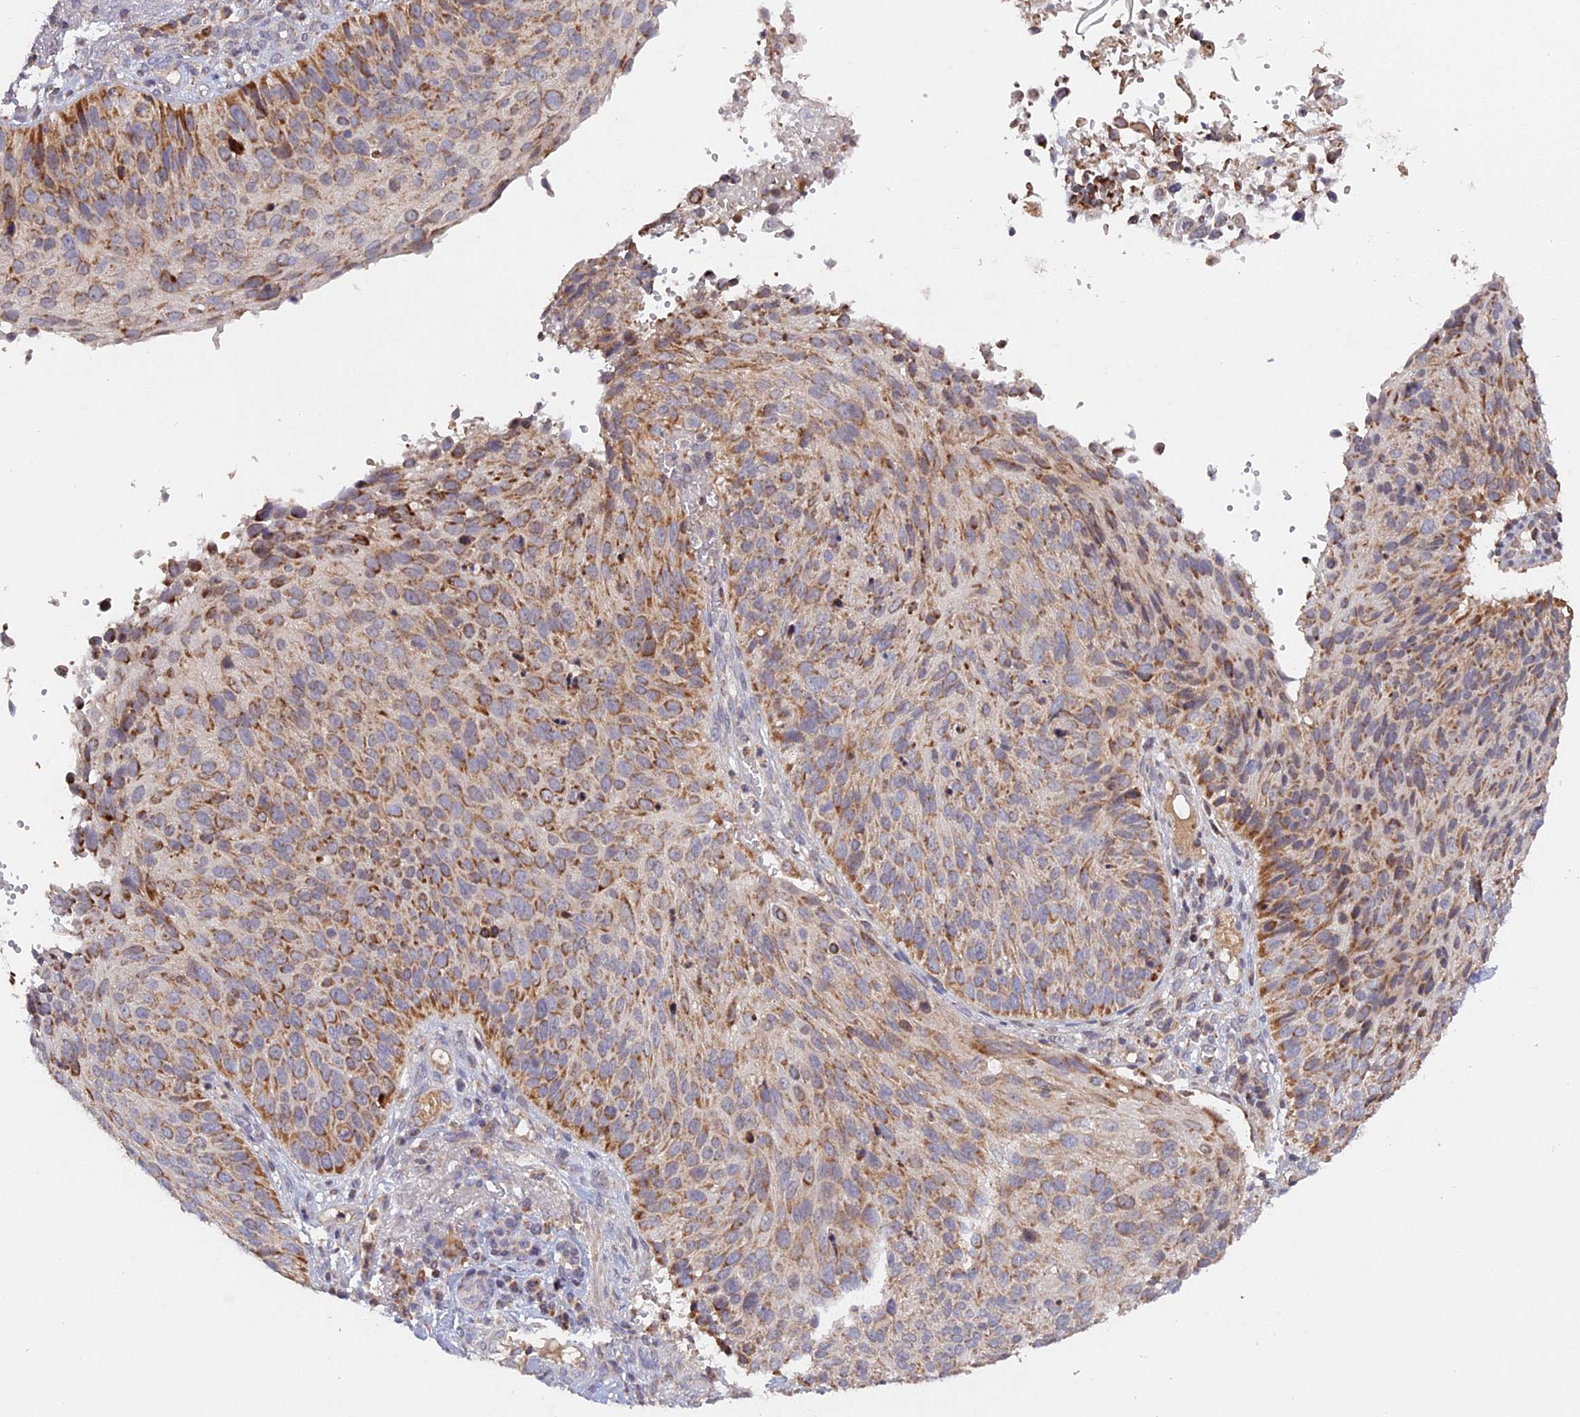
{"staining": {"intensity": "moderate", "quantity": "25%-75%", "location": "cytoplasmic/membranous"}, "tissue": "cervical cancer", "cell_type": "Tumor cells", "image_type": "cancer", "snomed": [{"axis": "morphology", "description": "Squamous cell carcinoma, NOS"}, {"axis": "topography", "description": "Cervix"}], "caption": "Squamous cell carcinoma (cervical) stained for a protein reveals moderate cytoplasmic/membranous positivity in tumor cells.", "gene": "MPV17L", "patient": {"sex": "female", "age": 74}}